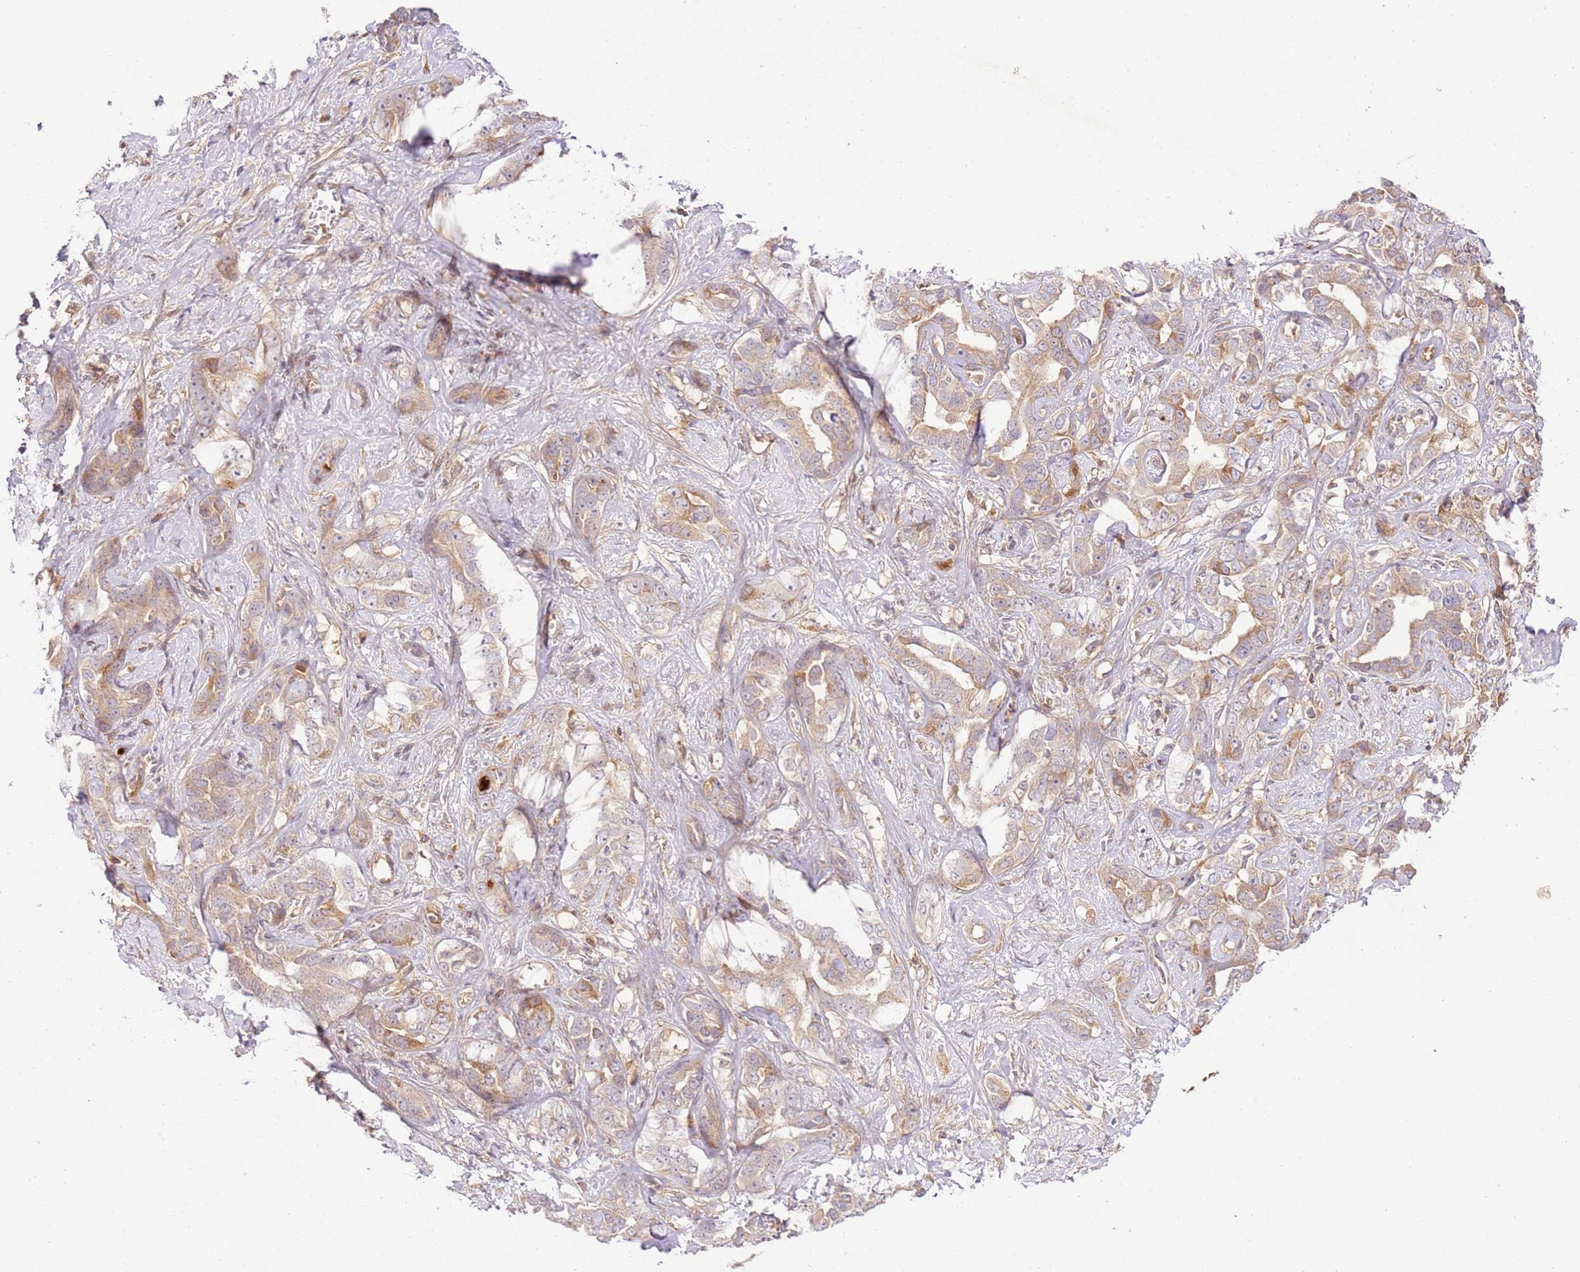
{"staining": {"intensity": "weak", "quantity": ">75%", "location": "cytoplasmic/membranous"}, "tissue": "liver cancer", "cell_type": "Tumor cells", "image_type": "cancer", "snomed": [{"axis": "morphology", "description": "Cholangiocarcinoma"}, {"axis": "topography", "description": "Liver"}], "caption": "This is an image of IHC staining of liver cancer, which shows weak expression in the cytoplasmic/membranous of tumor cells.", "gene": "C8G", "patient": {"sex": "male", "age": 59}}